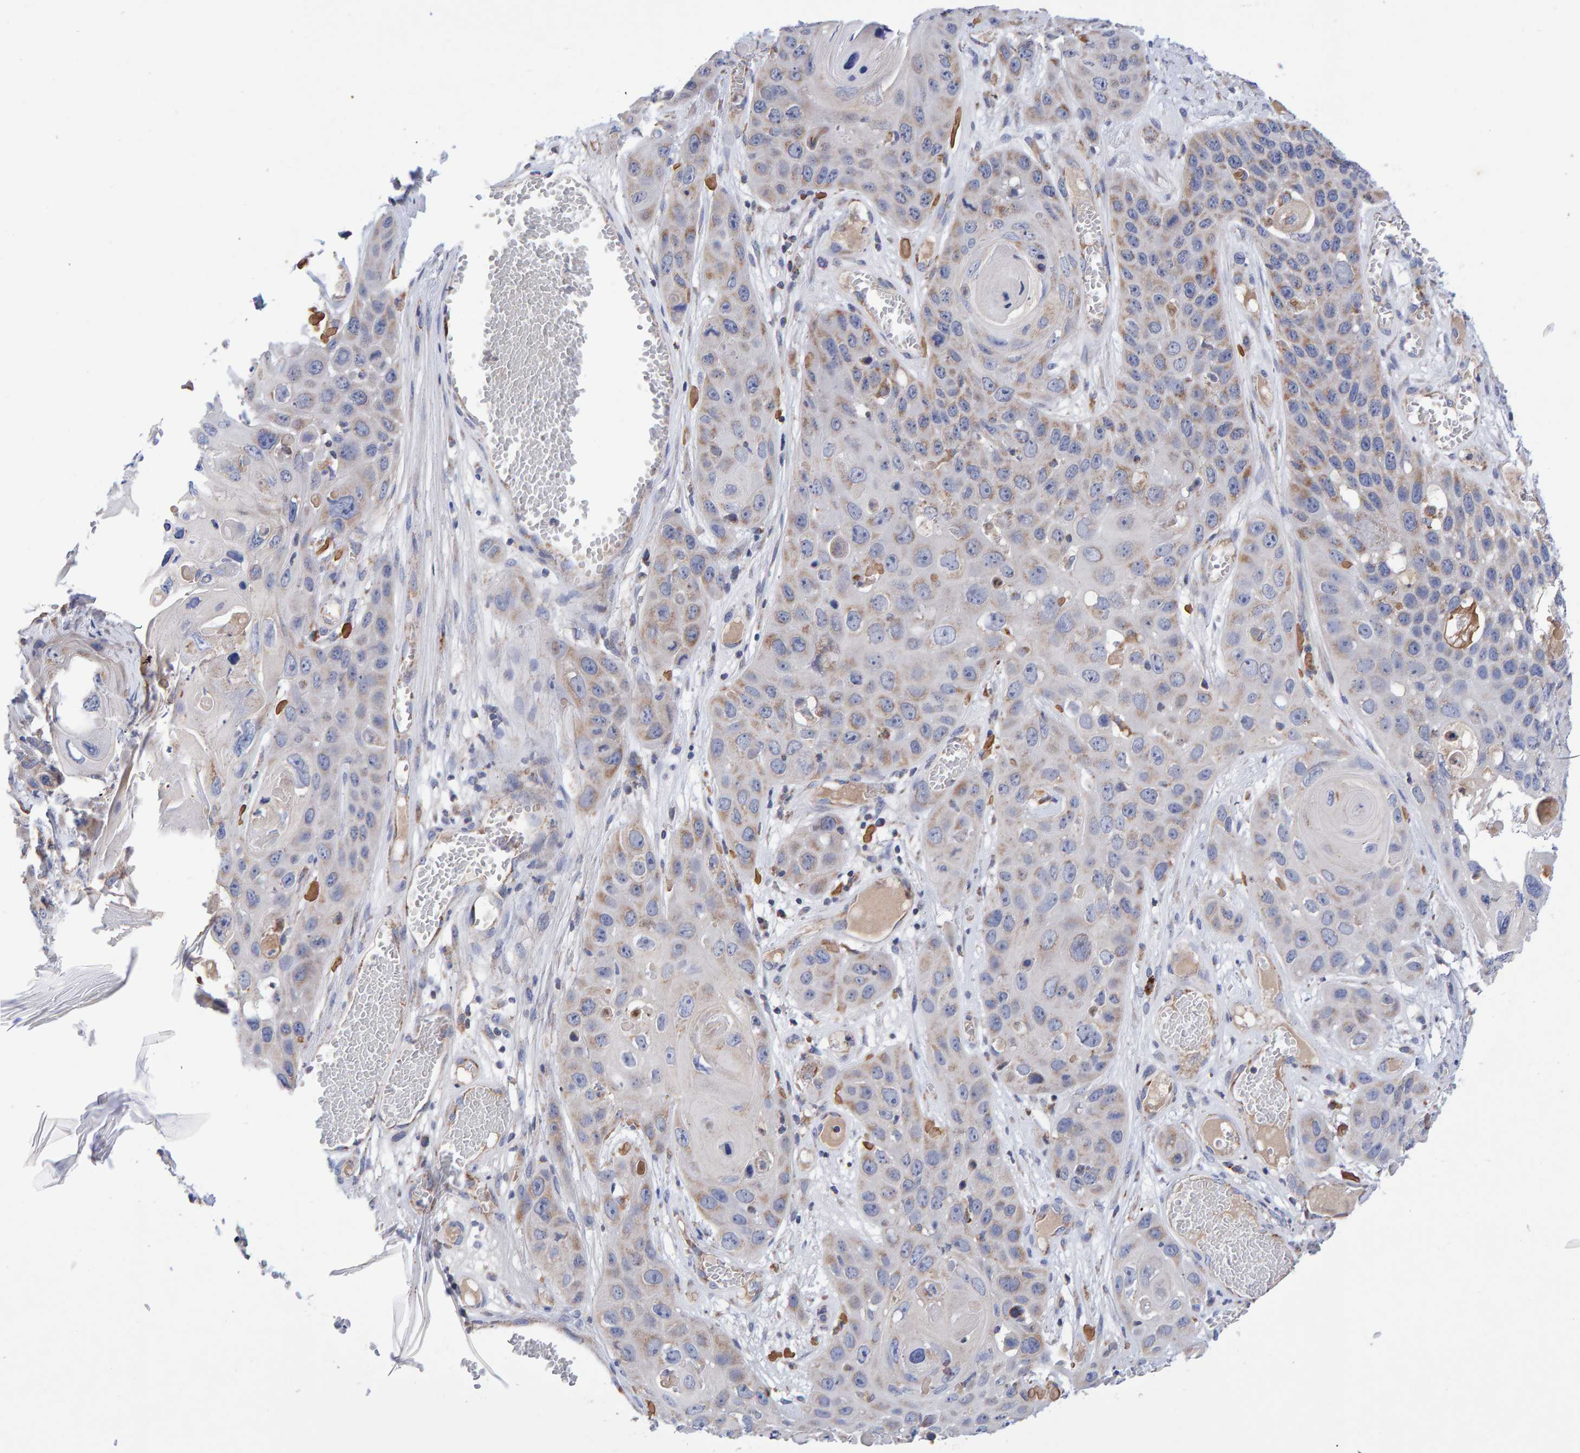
{"staining": {"intensity": "weak", "quantity": "<25%", "location": "cytoplasmic/membranous"}, "tissue": "skin cancer", "cell_type": "Tumor cells", "image_type": "cancer", "snomed": [{"axis": "morphology", "description": "Squamous cell carcinoma, NOS"}, {"axis": "topography", "description": "Skin"}], "caption": "Immunohistochemistry (IHC) image of human skin squamous cell carcinoma stained for a protein (brown), which shows no positivity in tumor cells.", "gene": "EFR3A", "patient": {"sex": "male", "age": 55}}